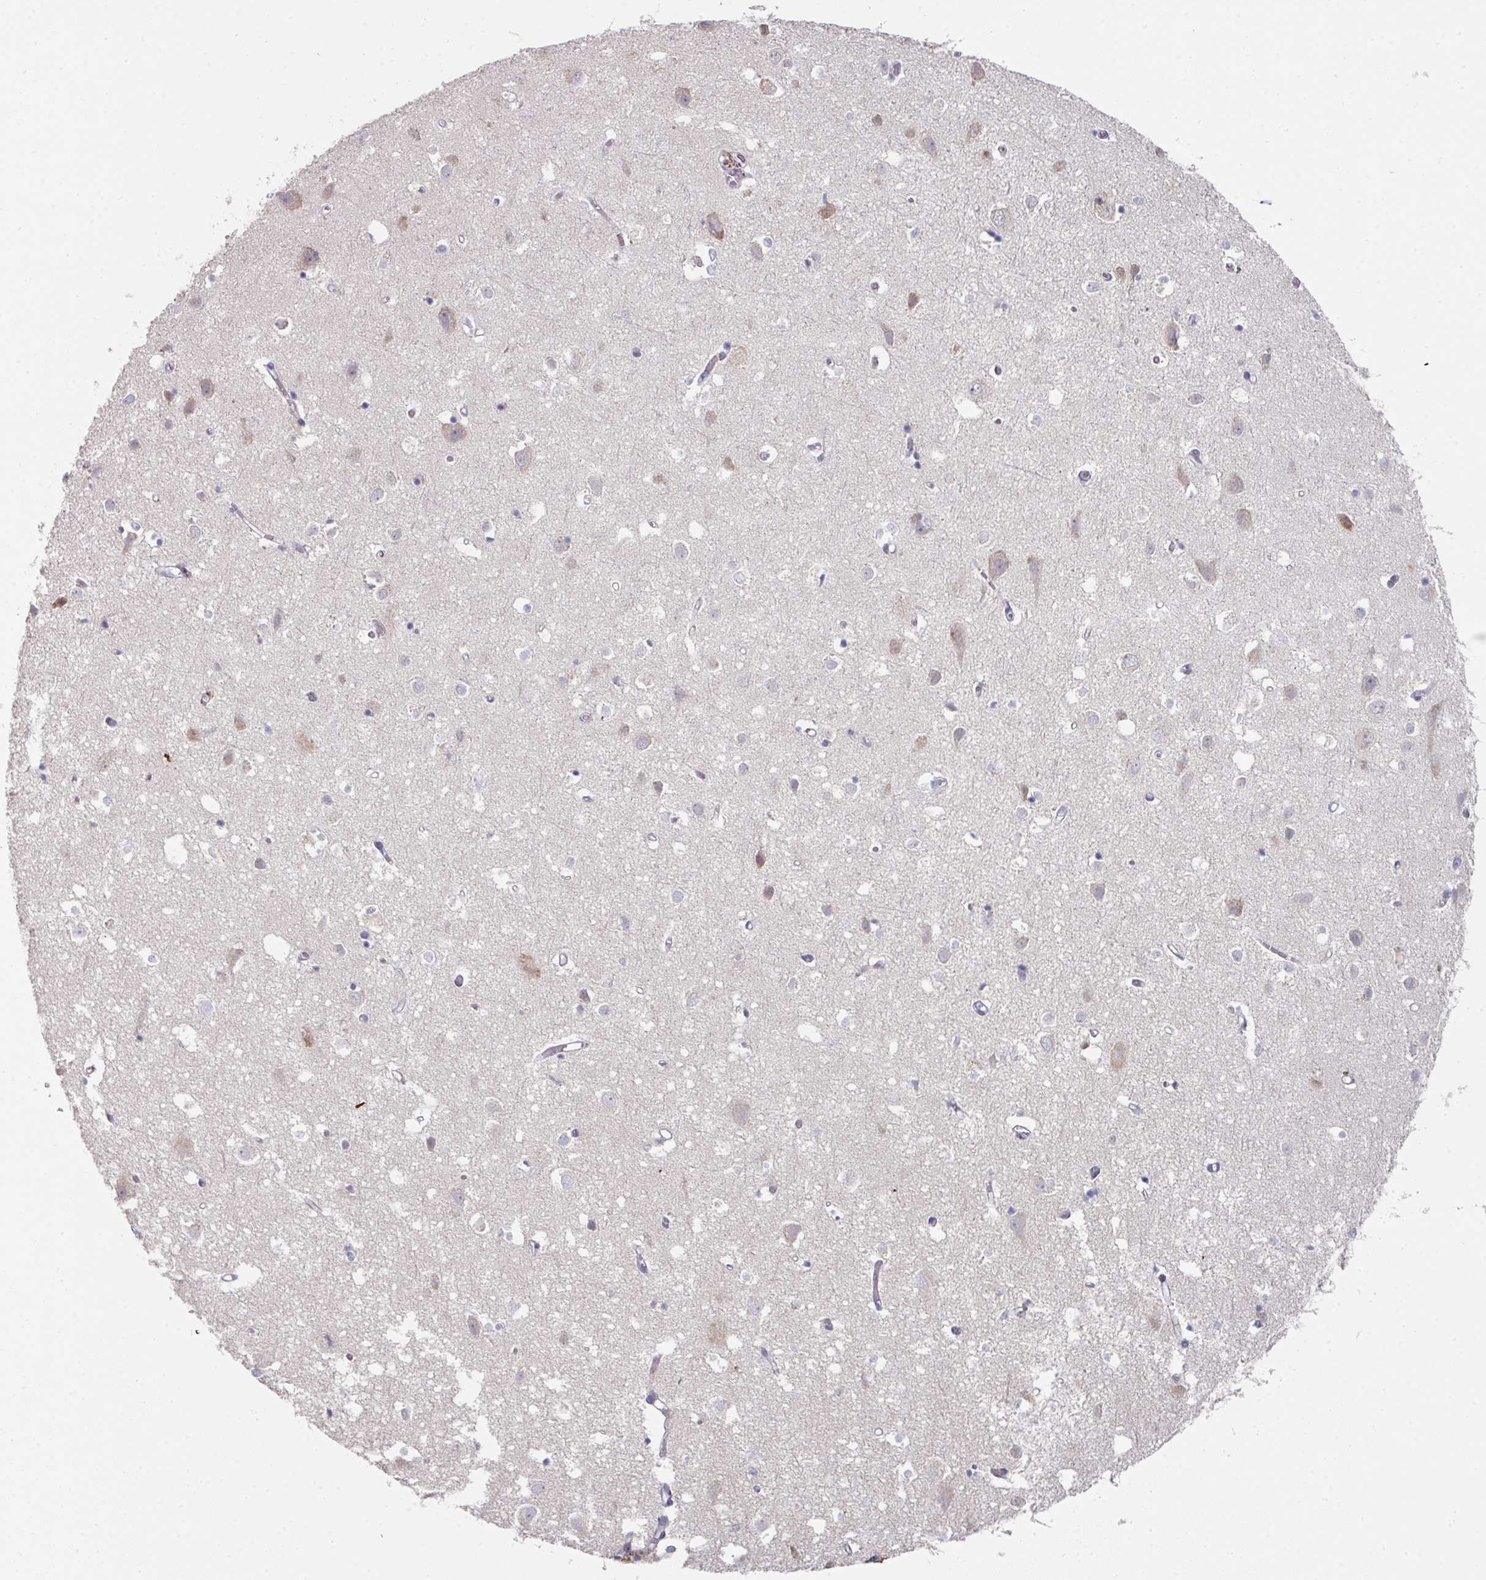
{"staining": {"intensity": "weak", "quantity": "25%-75%", "location": "cytoplasmic/membranous"}, "tissue": "cerebral cortex", "cell_type": "Endothelial cells", "image_type": "normal", "snomed": [{"axis": "morphology", "description": "Normal tissue, NOS"}, {"axis": "topography", "description": "Cerebral cortex"}], "caption": "Normal cerebral cortex displays weak cytoplasmic/membranous positivity in about 25%-75% of endothelial cells.", "gene": "NT5C1A", "patient": {"sex": "male", "age": 70}}